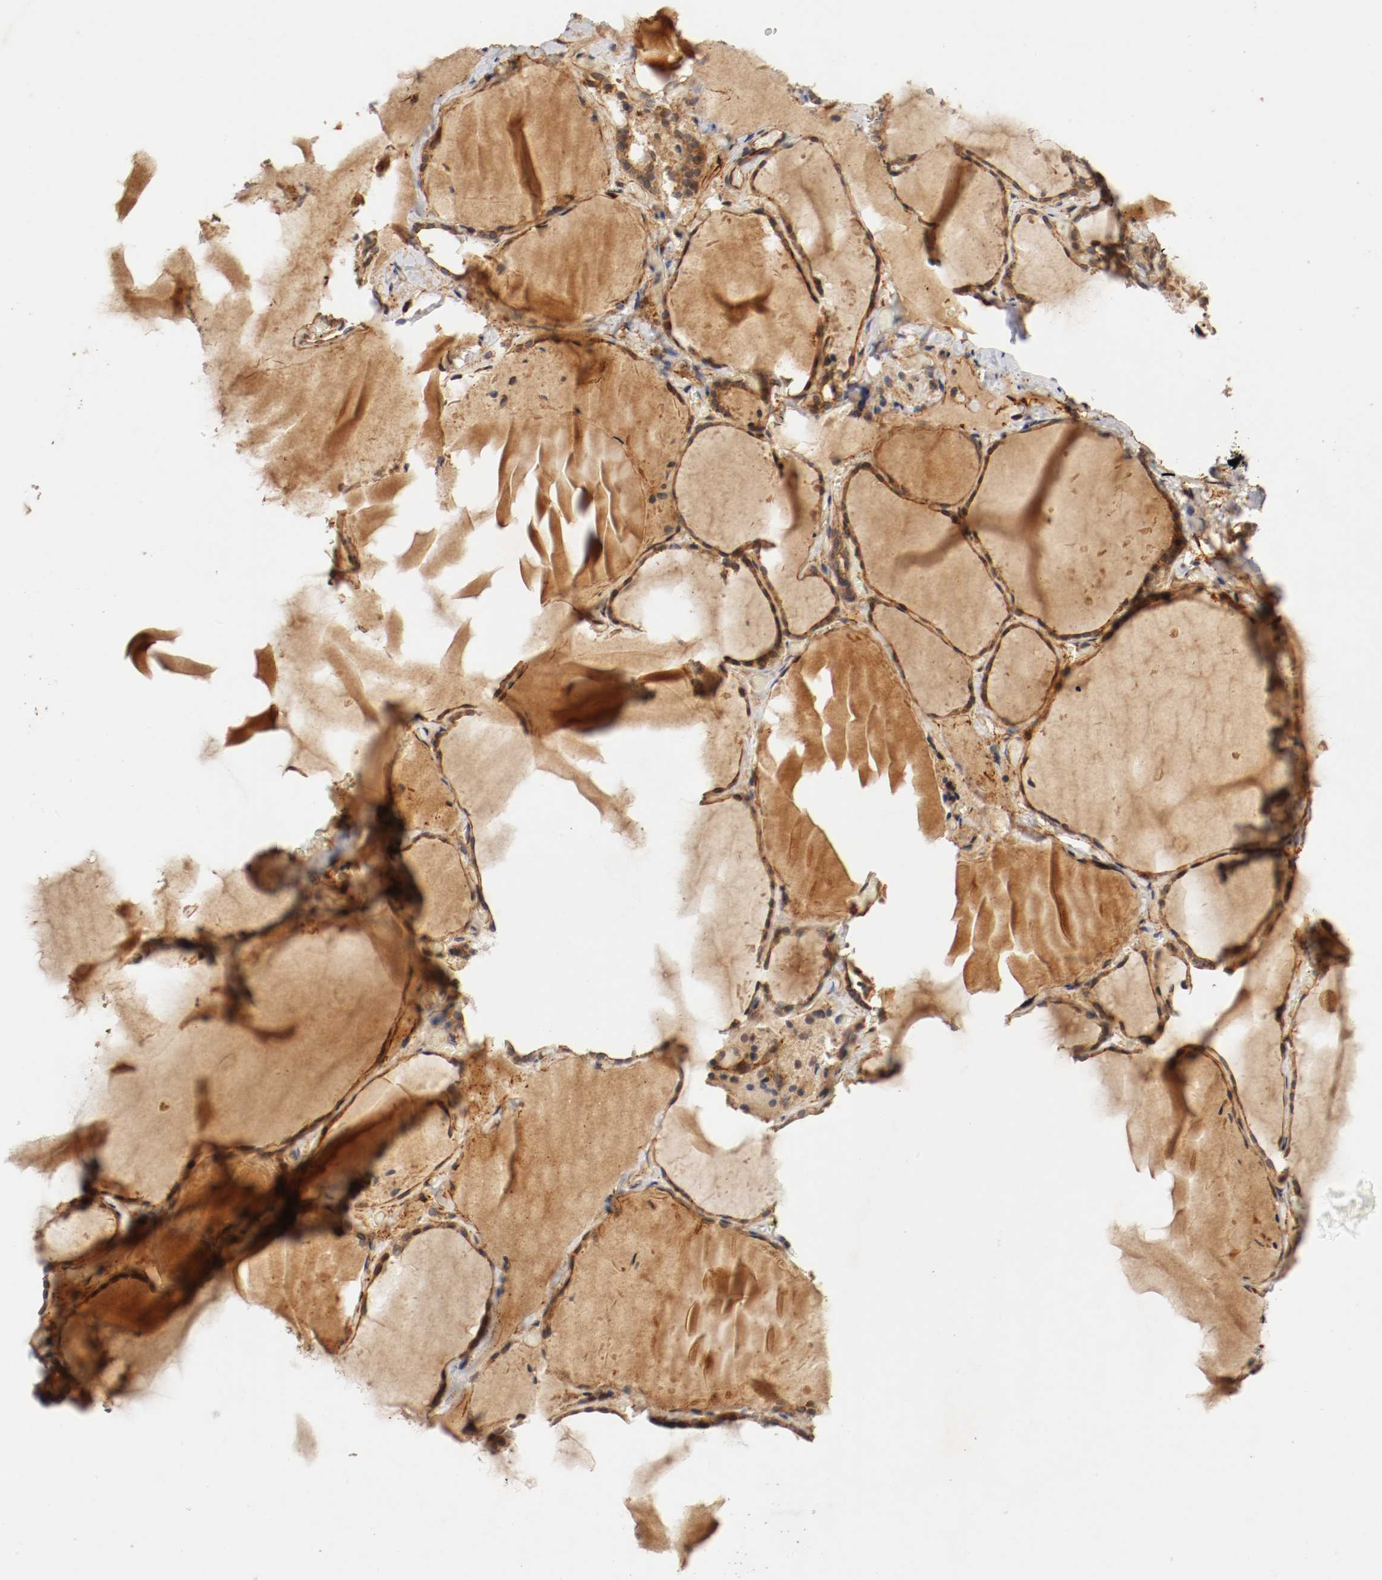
{"staining": {"intensity": "moderate", "quantity": ">75%", "location": "cytoplasmic/membranous"}, "tissue": "thyroid gland", "cell_type": "Glandular cells", "image_type": "normal", "snomed": [{"axis": "morphology", "description": "Normal tissue, NOS"}, {"axis": "topography", "description": "Thyroid gland"}], "caption": "Thyroid gland stained with DAB immunohistochemistry (IHC) exhibits medium levels of moderate cytoplasmic/membranous staining in approximately >75% of glandular cells.", "gene": "TYK2", "patient": {"sex": "female", "age": 22}}